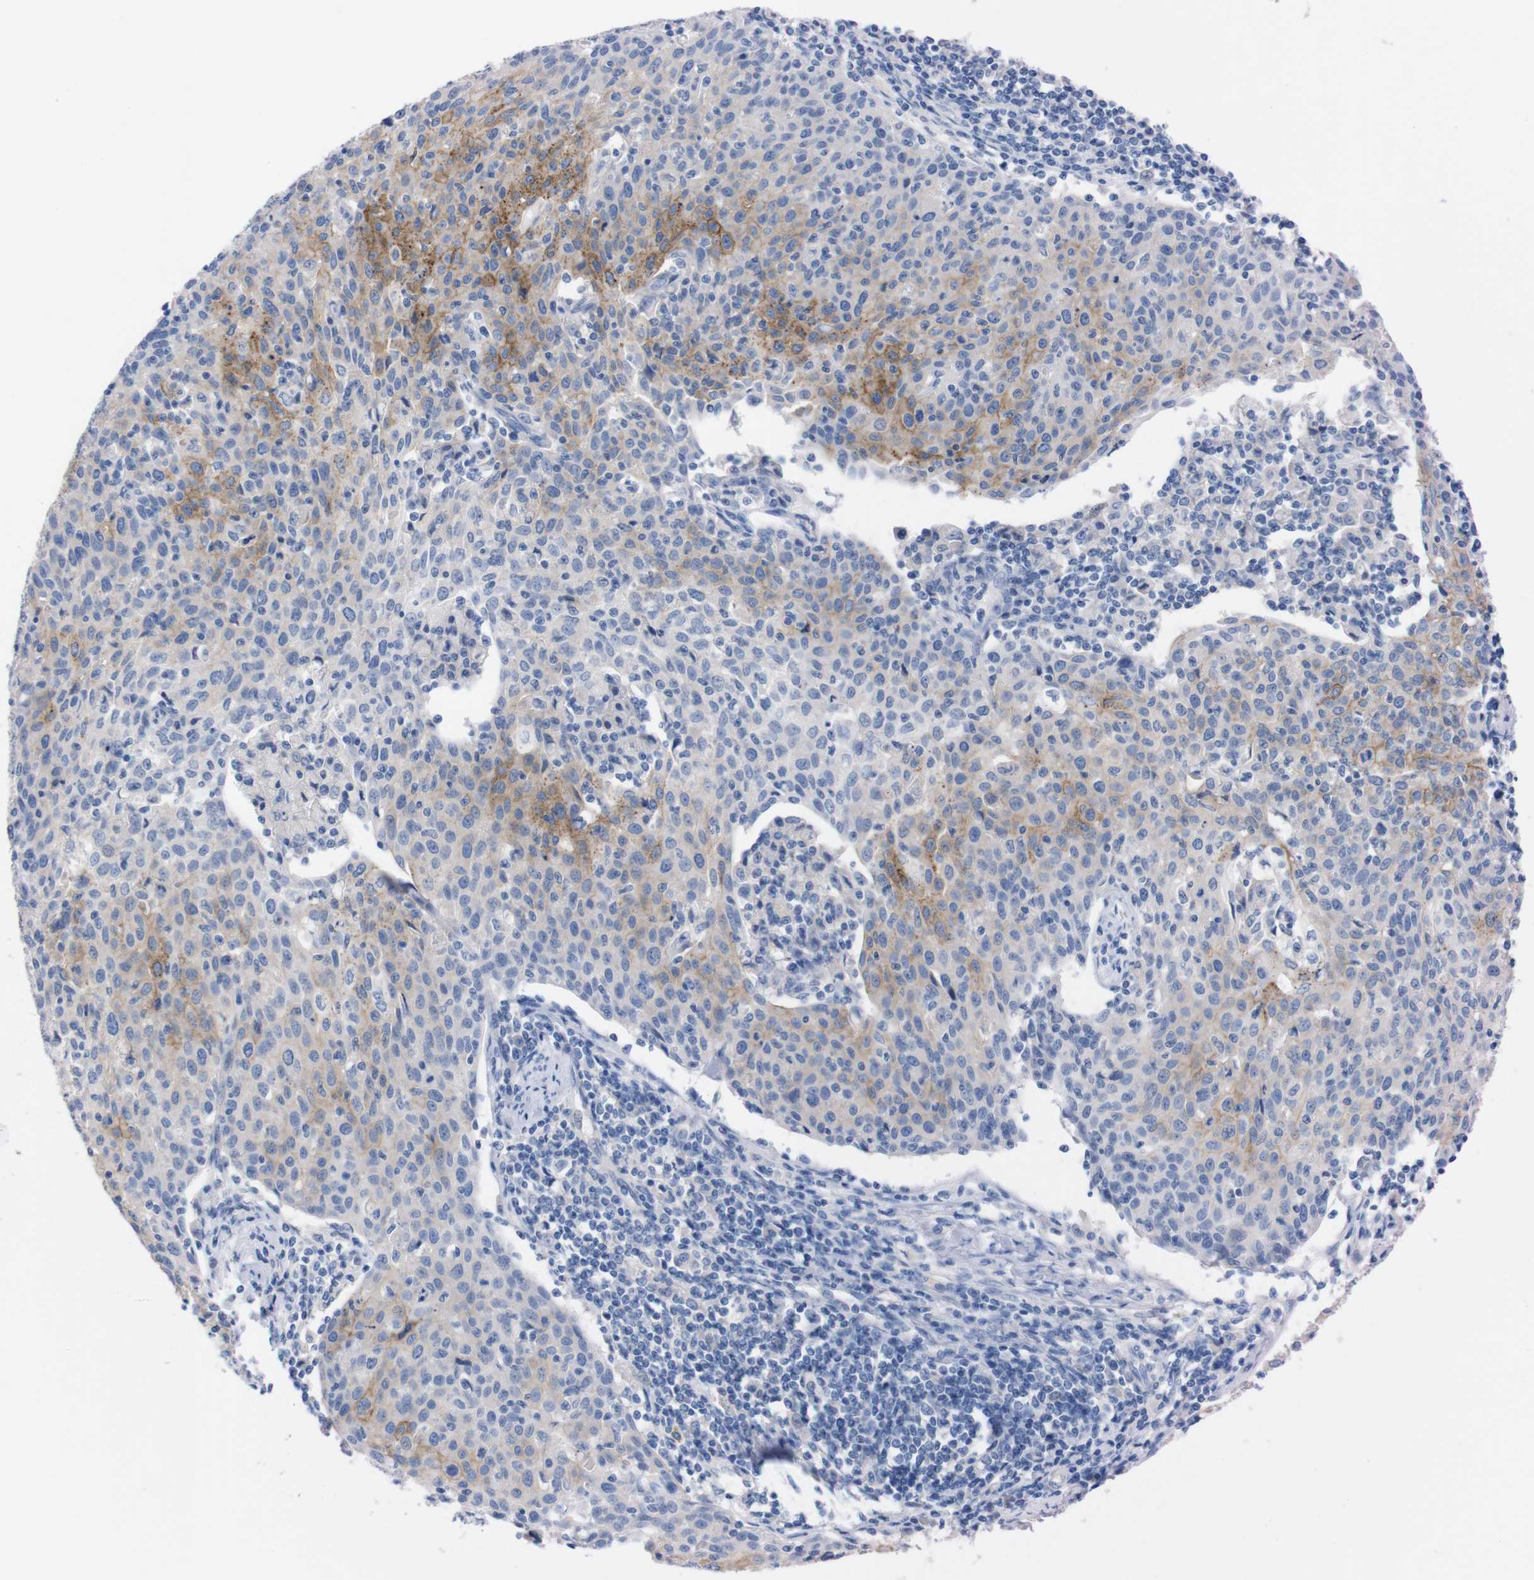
{"staining": {"intensity": "weak", "quantity": "<25%", "location": "cytoplasmic/membranous"}, "tissue": "cervical cancer", "cell_type": "Tumor cells", "image_type": "cancer", "snomed": [{"axis": "morphology", "description": "Squamous cell carcinoma, NOS"}, {"axis": "topography", "description": "Cervix"}], "caption": "Cervical squamous cell carcinoma stained for a protein using immunohistochemistry shows no expression tumor cells.", "gene": "TMEM243", "patient": {"sex": "female", "age": 38}}